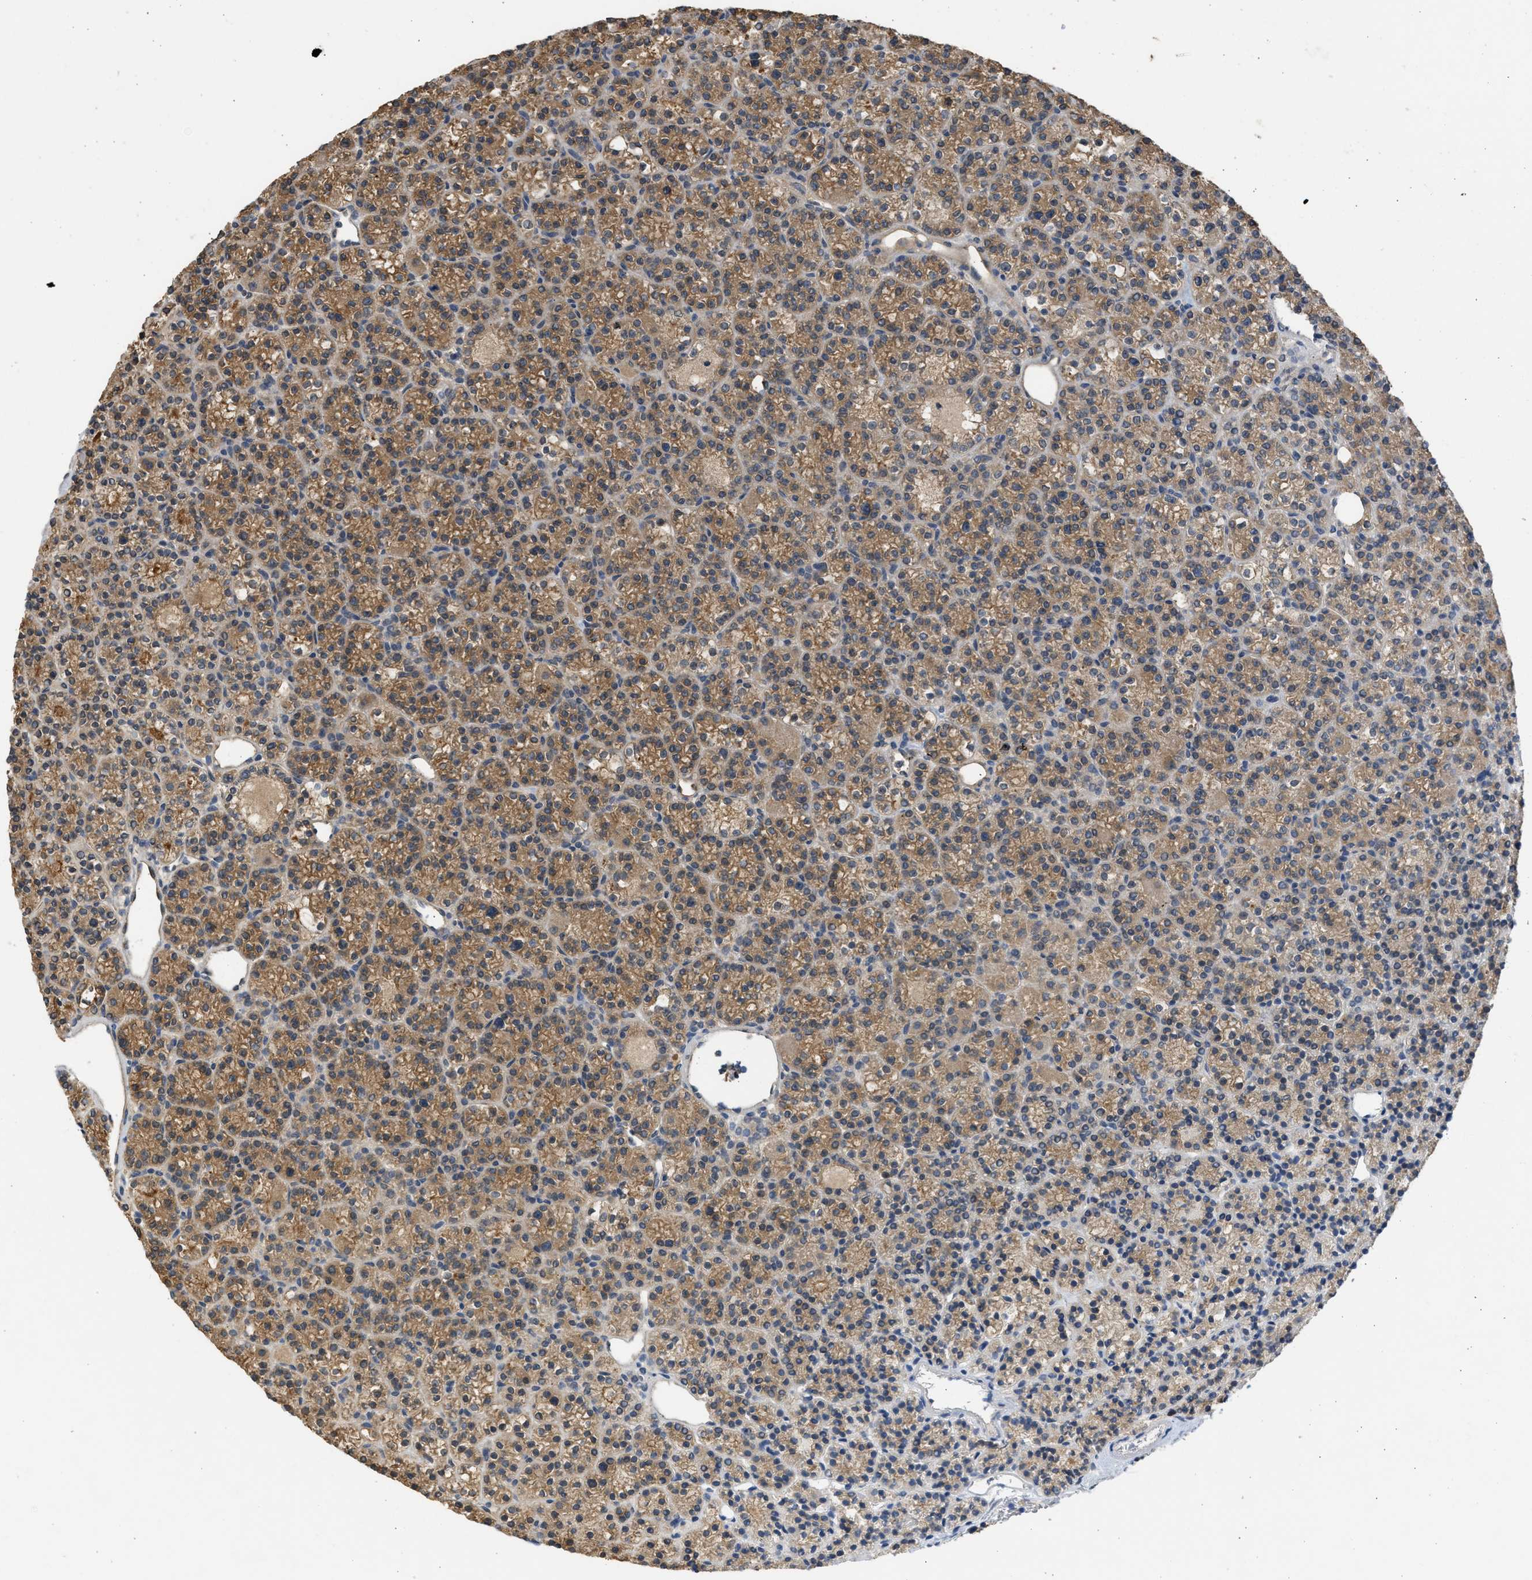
{"staining": {"intensity": "moderate", "quantity": ">75%", "location": "cytoplasmic/membranous"}, "tissue": "parathyroid gland", "cell_type": "Glandular cells", "image_type": "normal", "snomed": [{"axis": "morphology", "description": "Normal tissue, NOS"}, {"axis": "morphology", "description": "Adenoma, NOS"}, {"axis": "topography", "description": "Parathyroid gland"}], "caption": "Immunohistochemical staining of benign human parathyroid gland exhibits moderate cytoplasmic/membranous protein expression in approximately >75% of glandular cells. The staining is performed using DAB brown chromogen to label protein expression. The nuclei are counter-stained blue using hematoxylin.", "gene": "CYP1A1", "patient": {"sex": "female", "age": 64}}